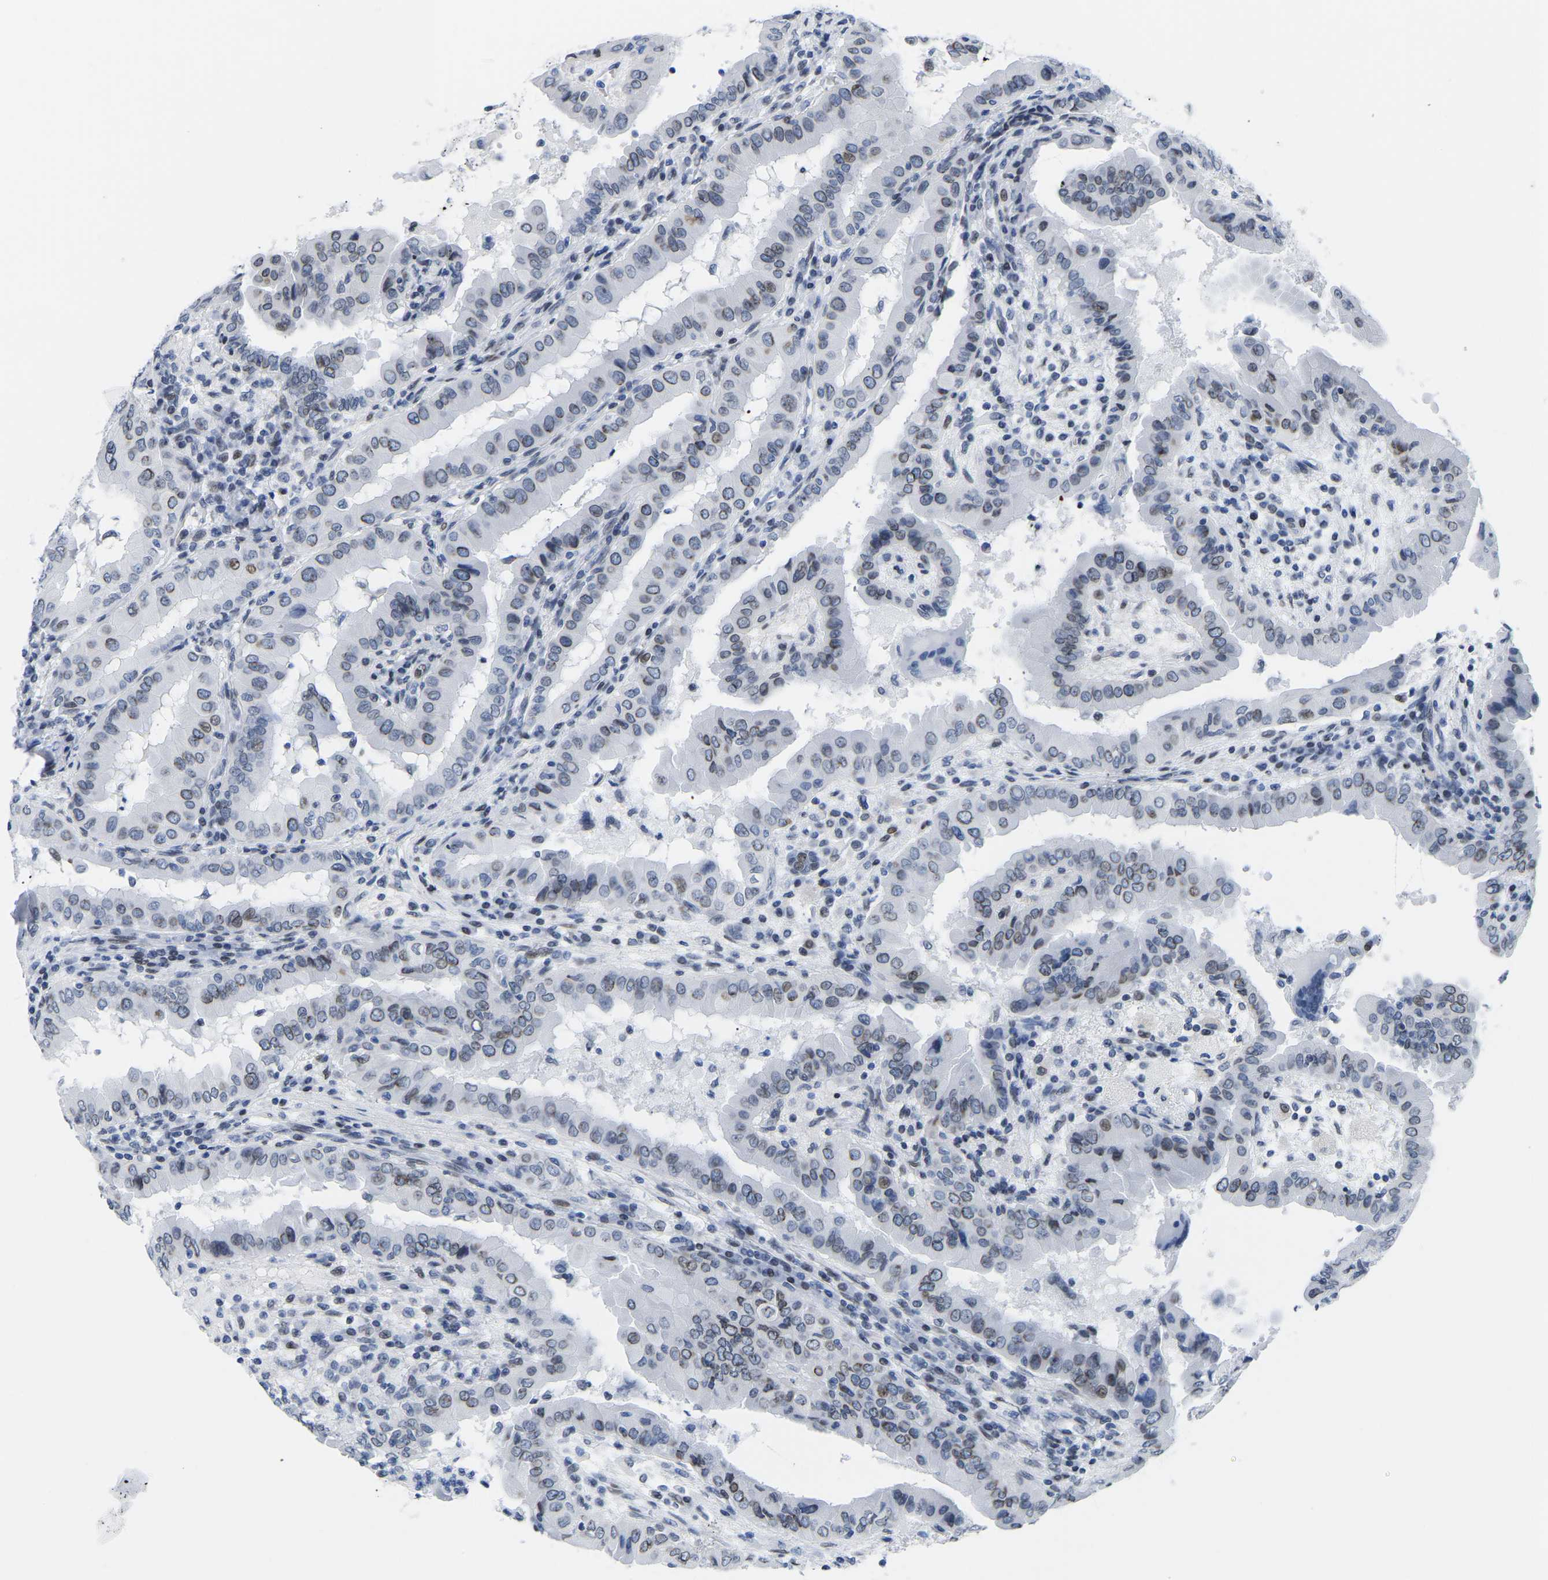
{"staining": {"intensity": "weak", "quantity": "<25%", "location": "nuclear"}, "tissue": "thyroid cancer", "cell_type": "Tumor cells", "image_type": "cancer", "snomed": [{"axis": "morphology", "description": "Papillary adenocarcinoma, NOS"}, {"axis": "topography", "description": "Thyroid gland"}], "caption": "The immunohistochemistry (IHC) micrograph has no significant positivity in tumor cells of thyroid cancer tissue.", "gene": "UPK3A", "patient": {"sex": "male", "age": 33}}